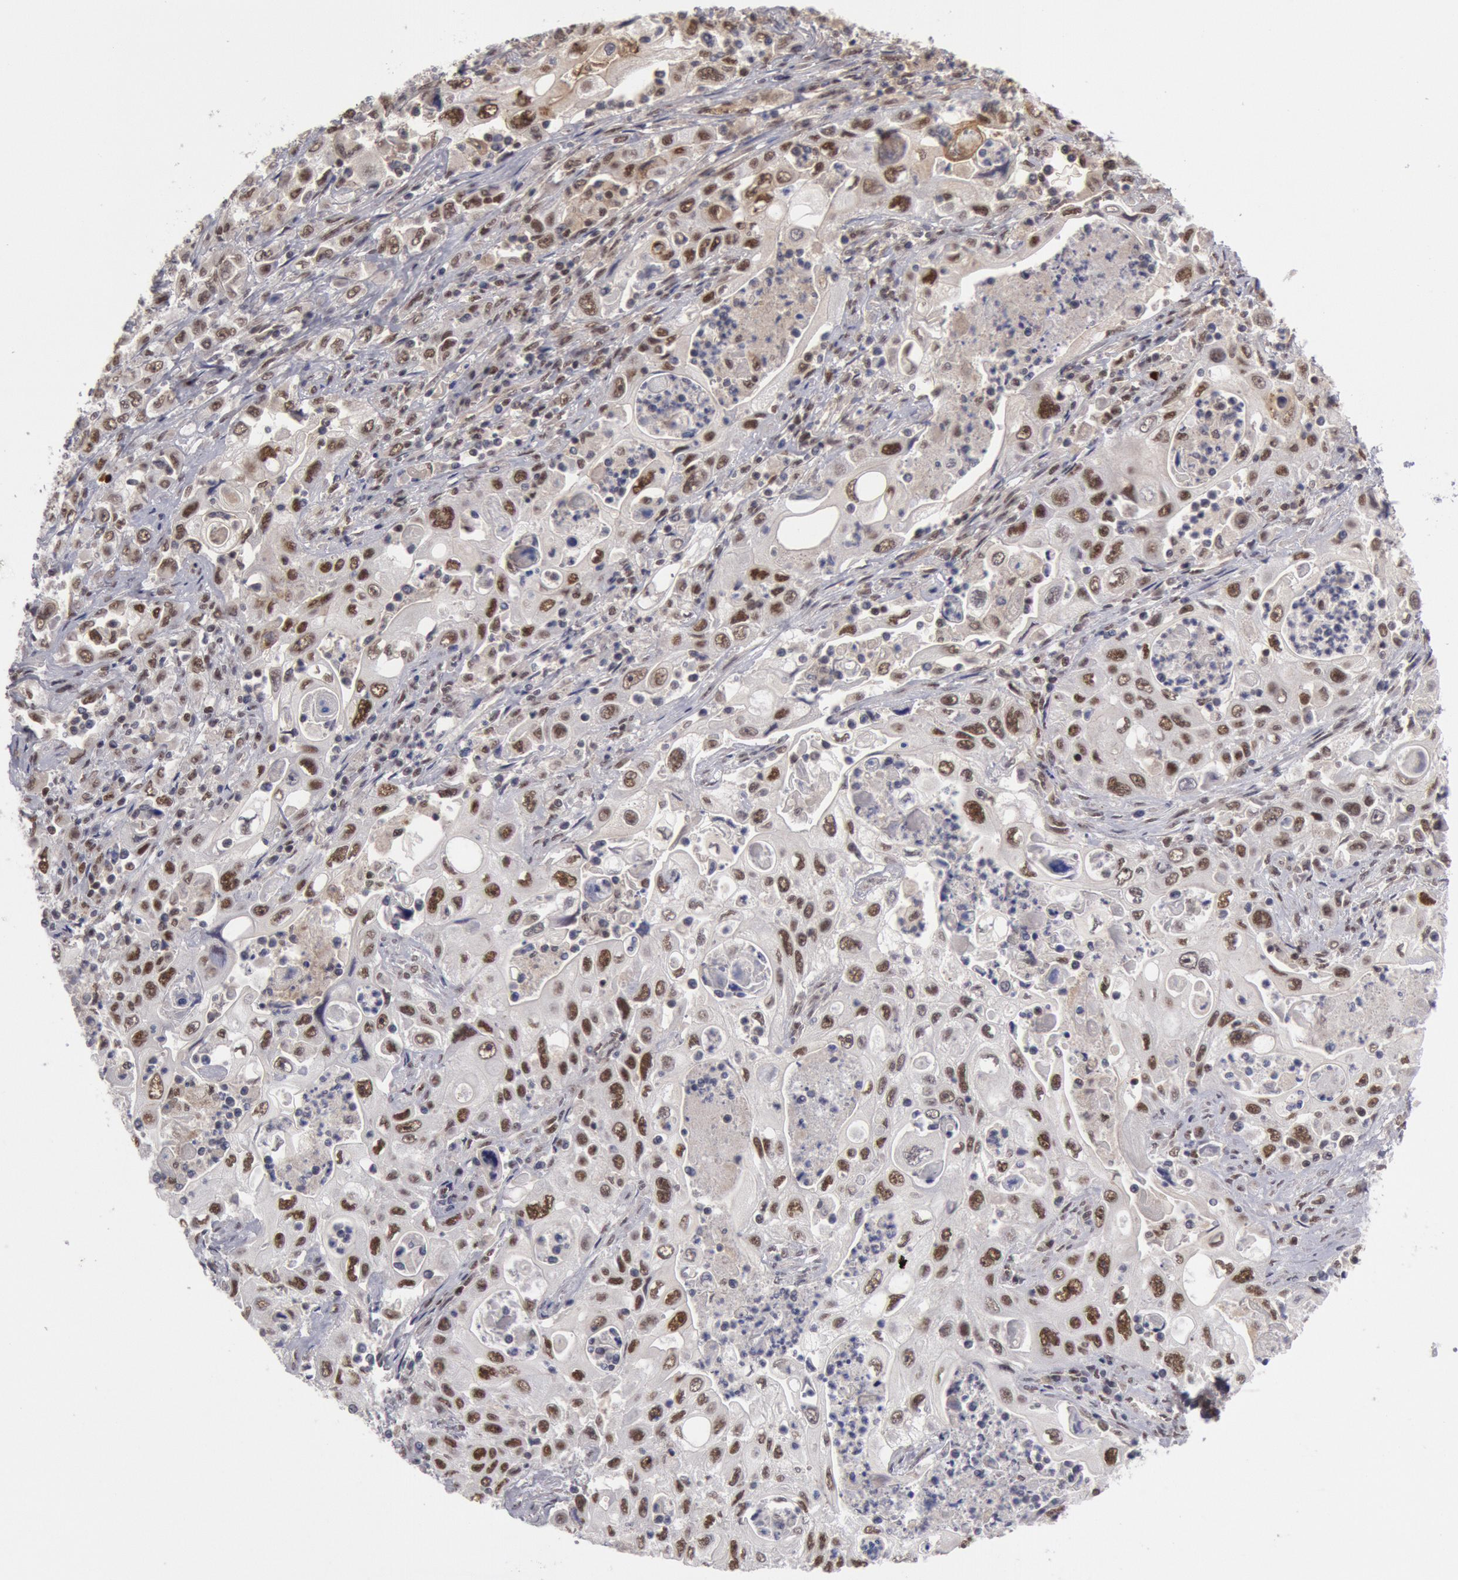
{"staining": {"intensity": "moderate", "quantity": "25%-75%", "location": "nuclear"}, "tissue": "pancreatic cancer", "cell_type": "Tumor cells", "image_type": "cancer", "snomed": [{"axis": "morphology", "description": "Adenocarcinoma, NOS"}, {"axis": "topography", "description": "Pancreas"}], "caption": "Immunohistochemical staining of human pancreatic cancer (adenocarcinoma) reveals moderate nuclear protein positivity in approximately 25%-75% of tumor cells.", "gene": "PPP4R3B", "patient": {"sex": "male", "age": 70}}